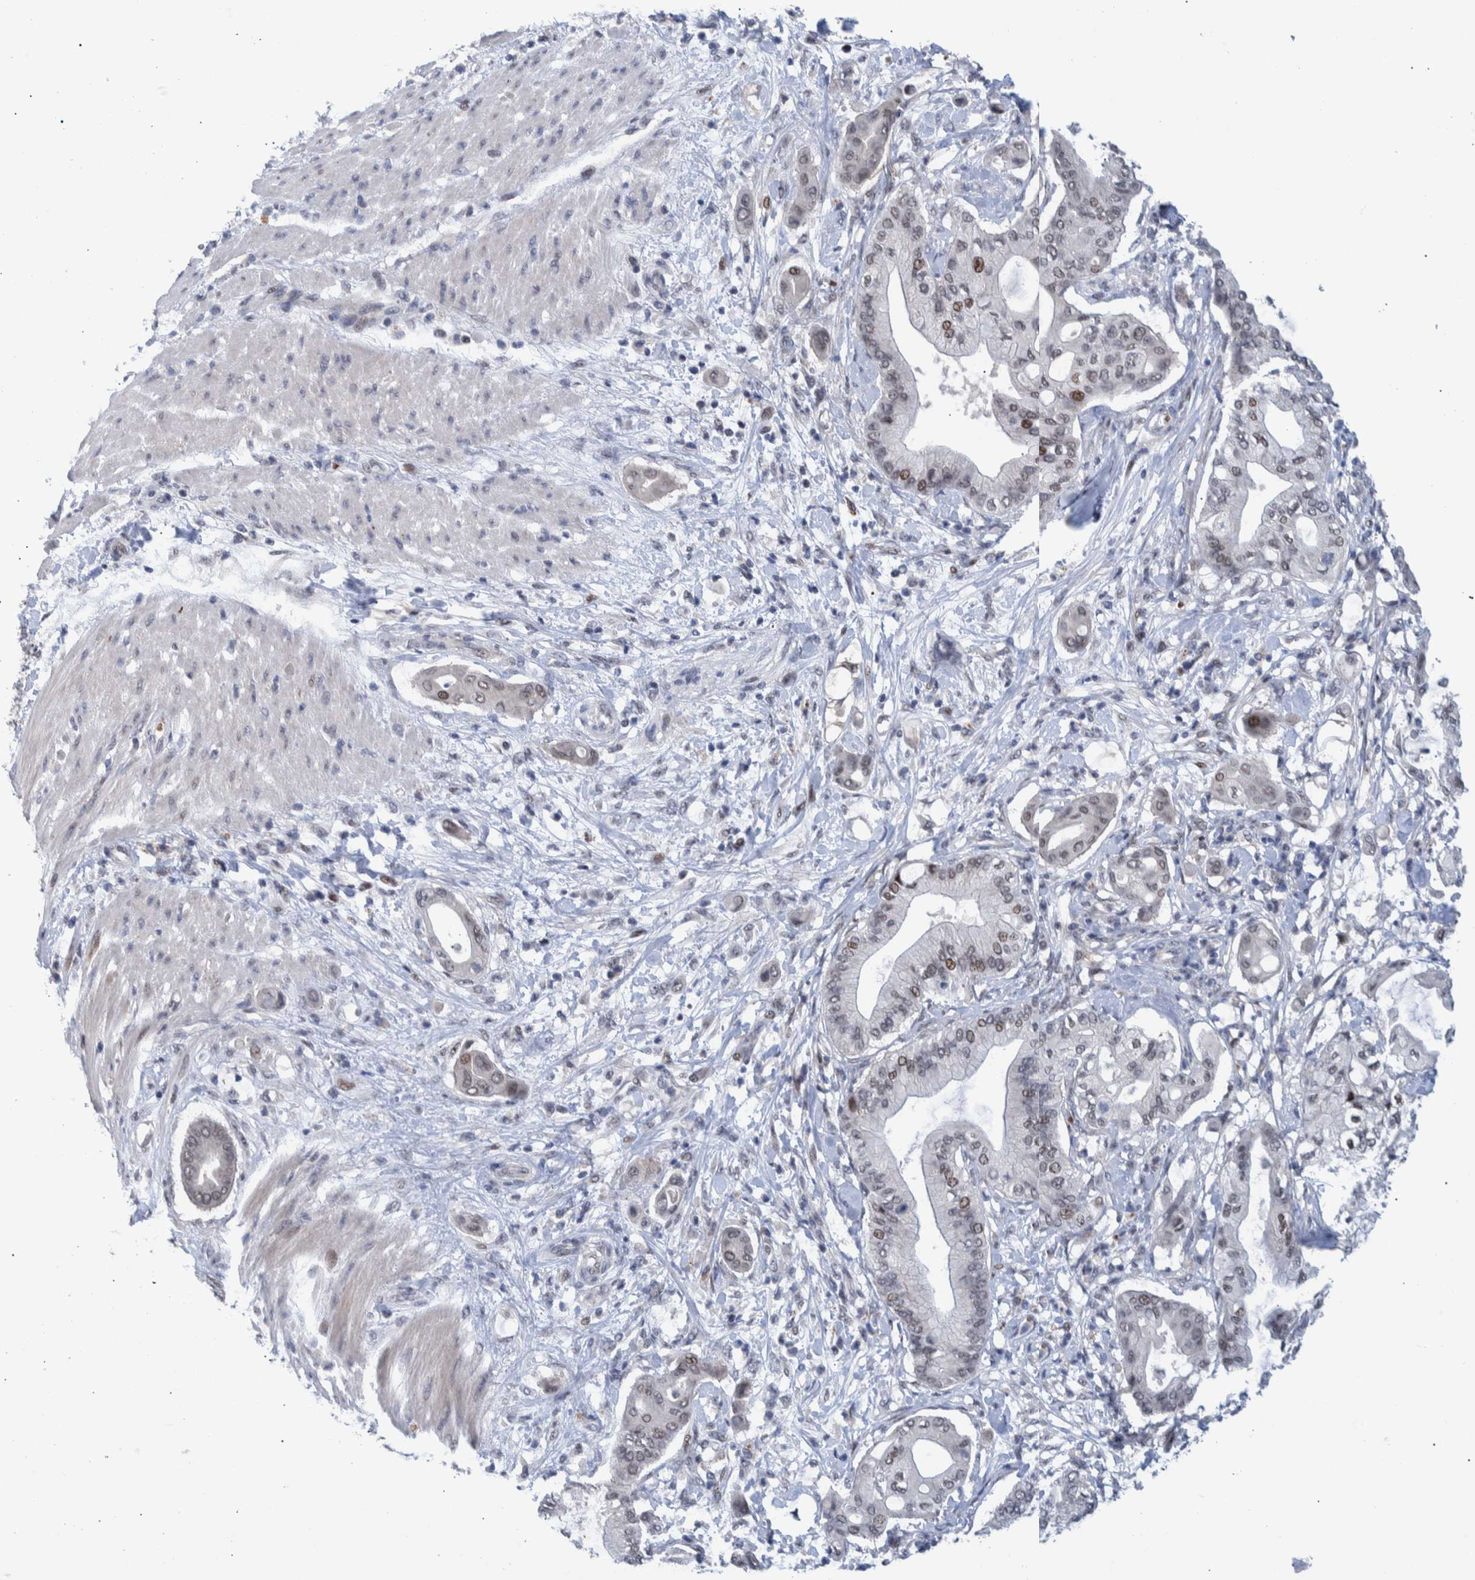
{"staining": {"intensity": "weak", "quantity": "25%-75%", "location": "nuclear"}, "tissue": "pancreatic cancer", "cell_type": "Tumor cells", "image_type": "cancer", "snomed": [{"axis": "morphology", "description": "Adenocarcinoma, NOS"}, {"axis": "morphology", "description": "Adenocarcinoma, metastatic, NOS"}, {"axis": "topography", "description": "Lymph node"}, {"axis": "topography", "description": "Pancreas"}, {"axis": "topography", "description": "Duodenum"}], "caption": "Tumor cells exhibit low levels of weak nuclear positivity in about 25%-75% of cells in human metastatic adenocarcinoma (pancreatic). (DAB IHC with brightfield microscopy, high magnification).", "gene": "ESRP1", "patient": {"sex": "female", "age": 64}}